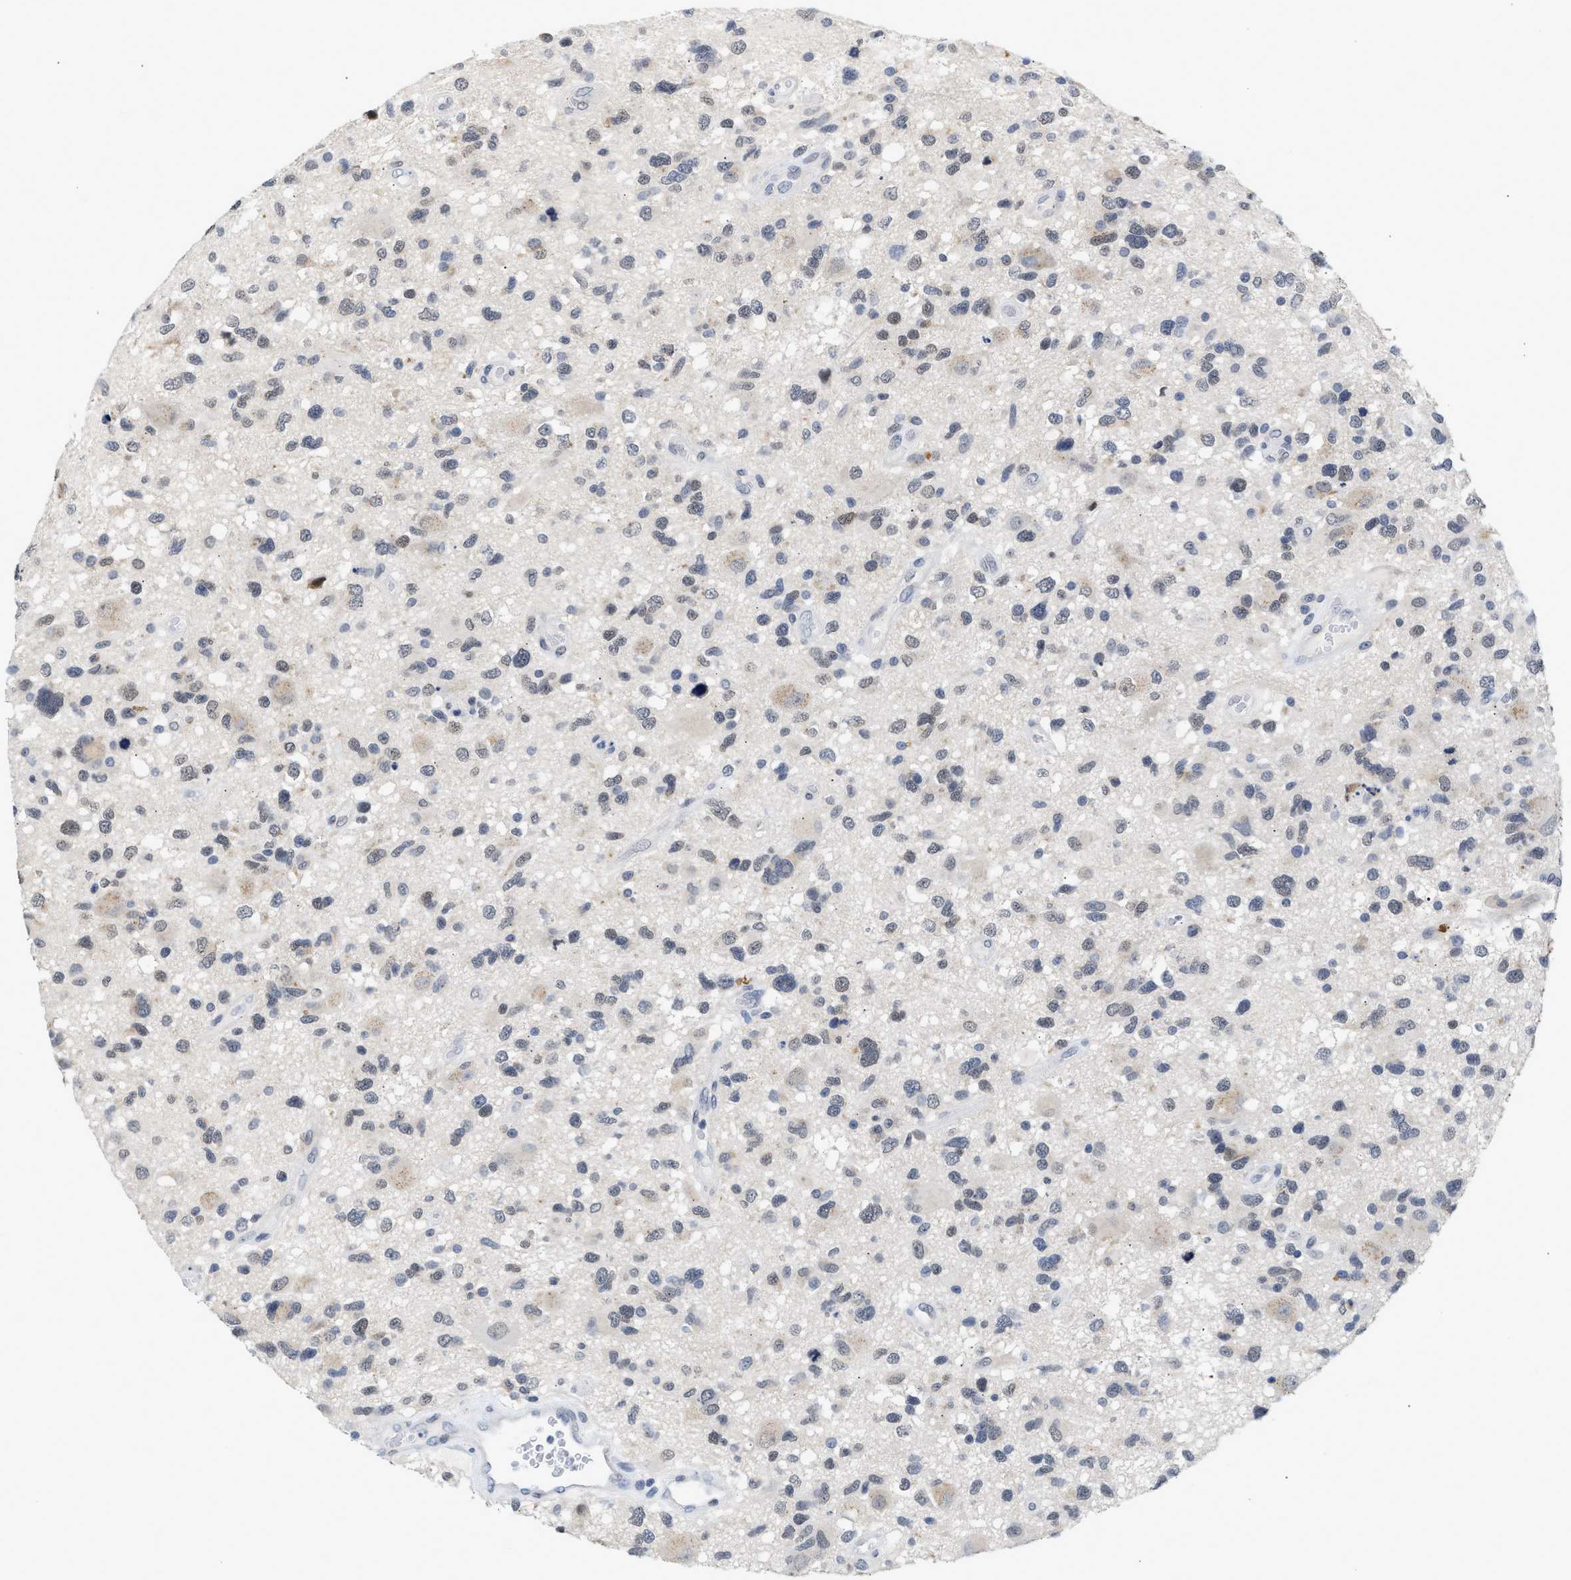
{"staining": {"intensity": "weak", "quantity": "<25%", "location": "nuclear"}, "tissue": "glioma", "cell_type": "Tumor cells", "image_type": "cancer", "snomed": [{"axis": "morphology", "description": "Glioma, malignant, High grade"}, {"axis": "topography", "description": "Brain"}], "caption": "This is an immunohistochemistry (IHC) micrograph of malignant high-grade glioma. There is no expression in tumor cells.", "gene": "PPM1L", "patient": {"sex": "male", "age": 33}}